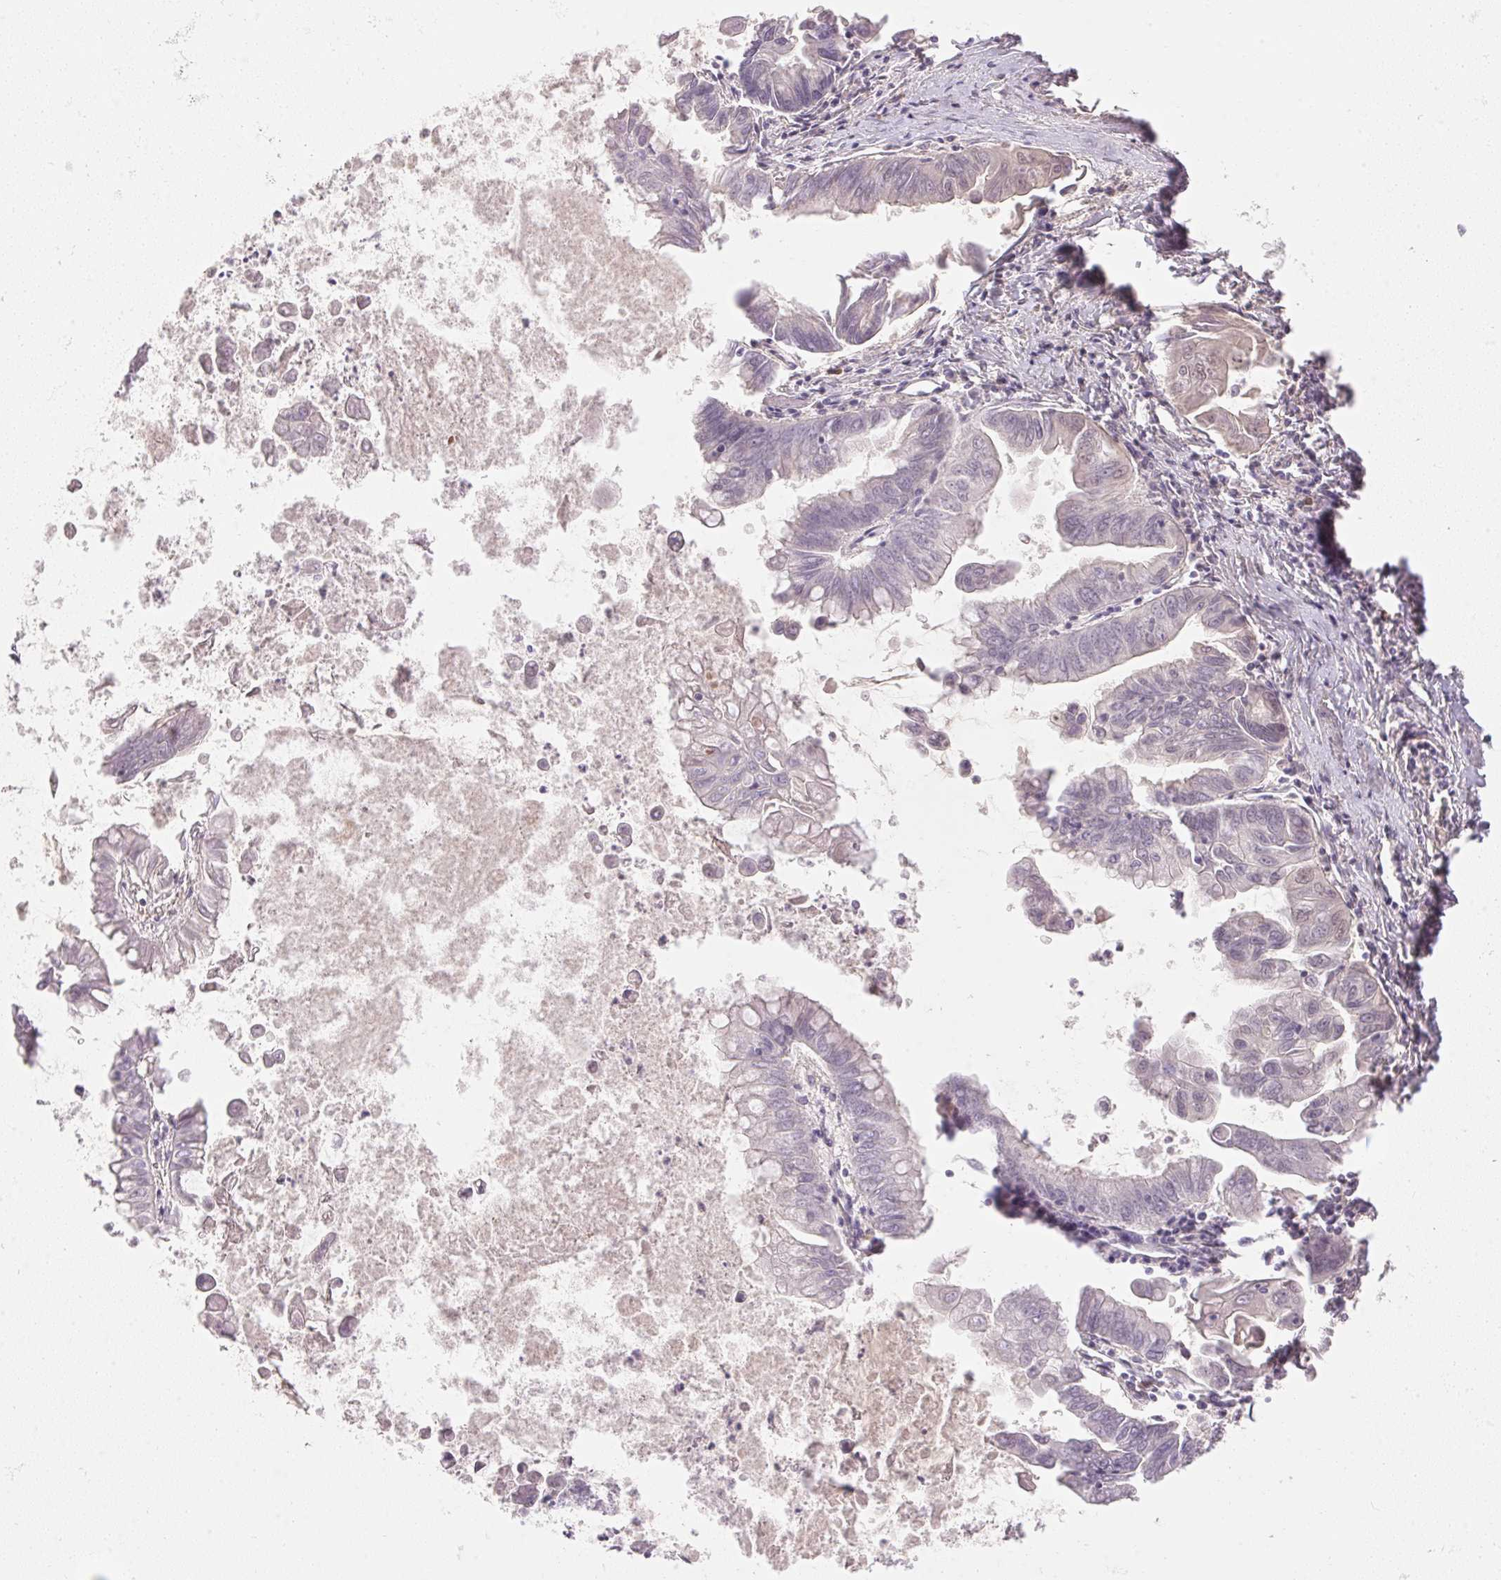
{"staining": {"intensity": "negative", "quantity": "none", "location": "none"}, "tissue": "stomach cancer", "cell_type": "Tumor cells", "image_type": "cancer", "snomed": [{"axis": "morphology", "description": "Adenocarcinoma, NOS"}, {"axis": "topography", "description": "Stomach, upper"}], "caption": "Tumor cells are negative for protein expression in human stomach cancer. (DAB (3,3'-diaminobenzidine) immunohistochemistry with hematoxylin counter stain).", "gene": "FNDC4", "patient": {"sex": "male", "age": 80}}